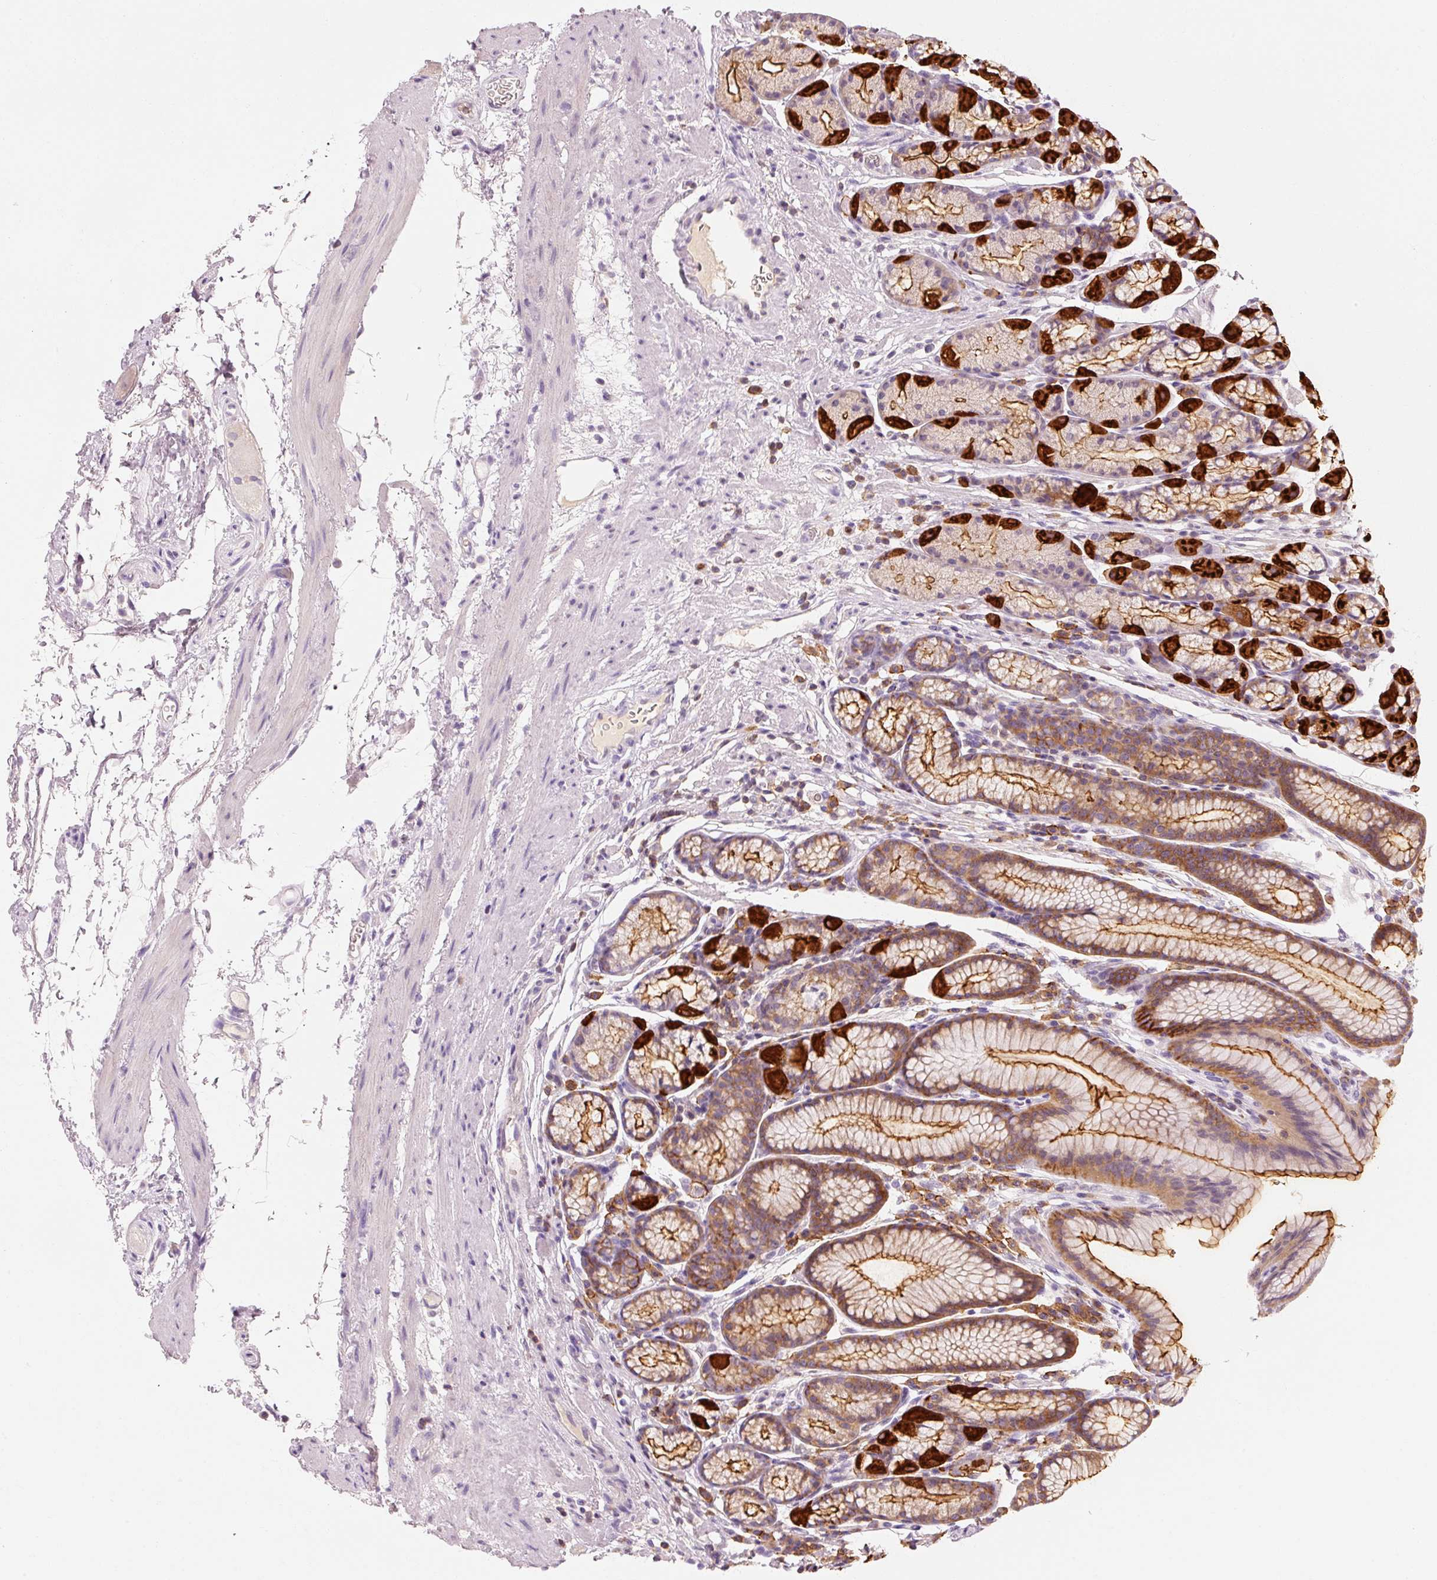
{"staining": {"intensity": "strong", "quantity": "25%-75%", "location": "cytoplasmic/membranous"}, "tissue": "stomach", "cell_type": "Glandular cells", "image_type": "normal", "snomed": [{"axis": "morphology", "description": "Normal tissue, NOS"}, {"axis": "topography", "description": "Stomach, lower"}], "caption": "Benign stomach was stained to show a protein in brown. There is high levels of strong cytoplasmic/membranous positivity in approximately 25%-75% of glandular cells. The protein is stained brown, and the nuclei are stained in blue (DAB IHC with brightfield microscopy, high magnification).", "gene": "OR8K1", "patient": {"sex": "male", "age": 67}}